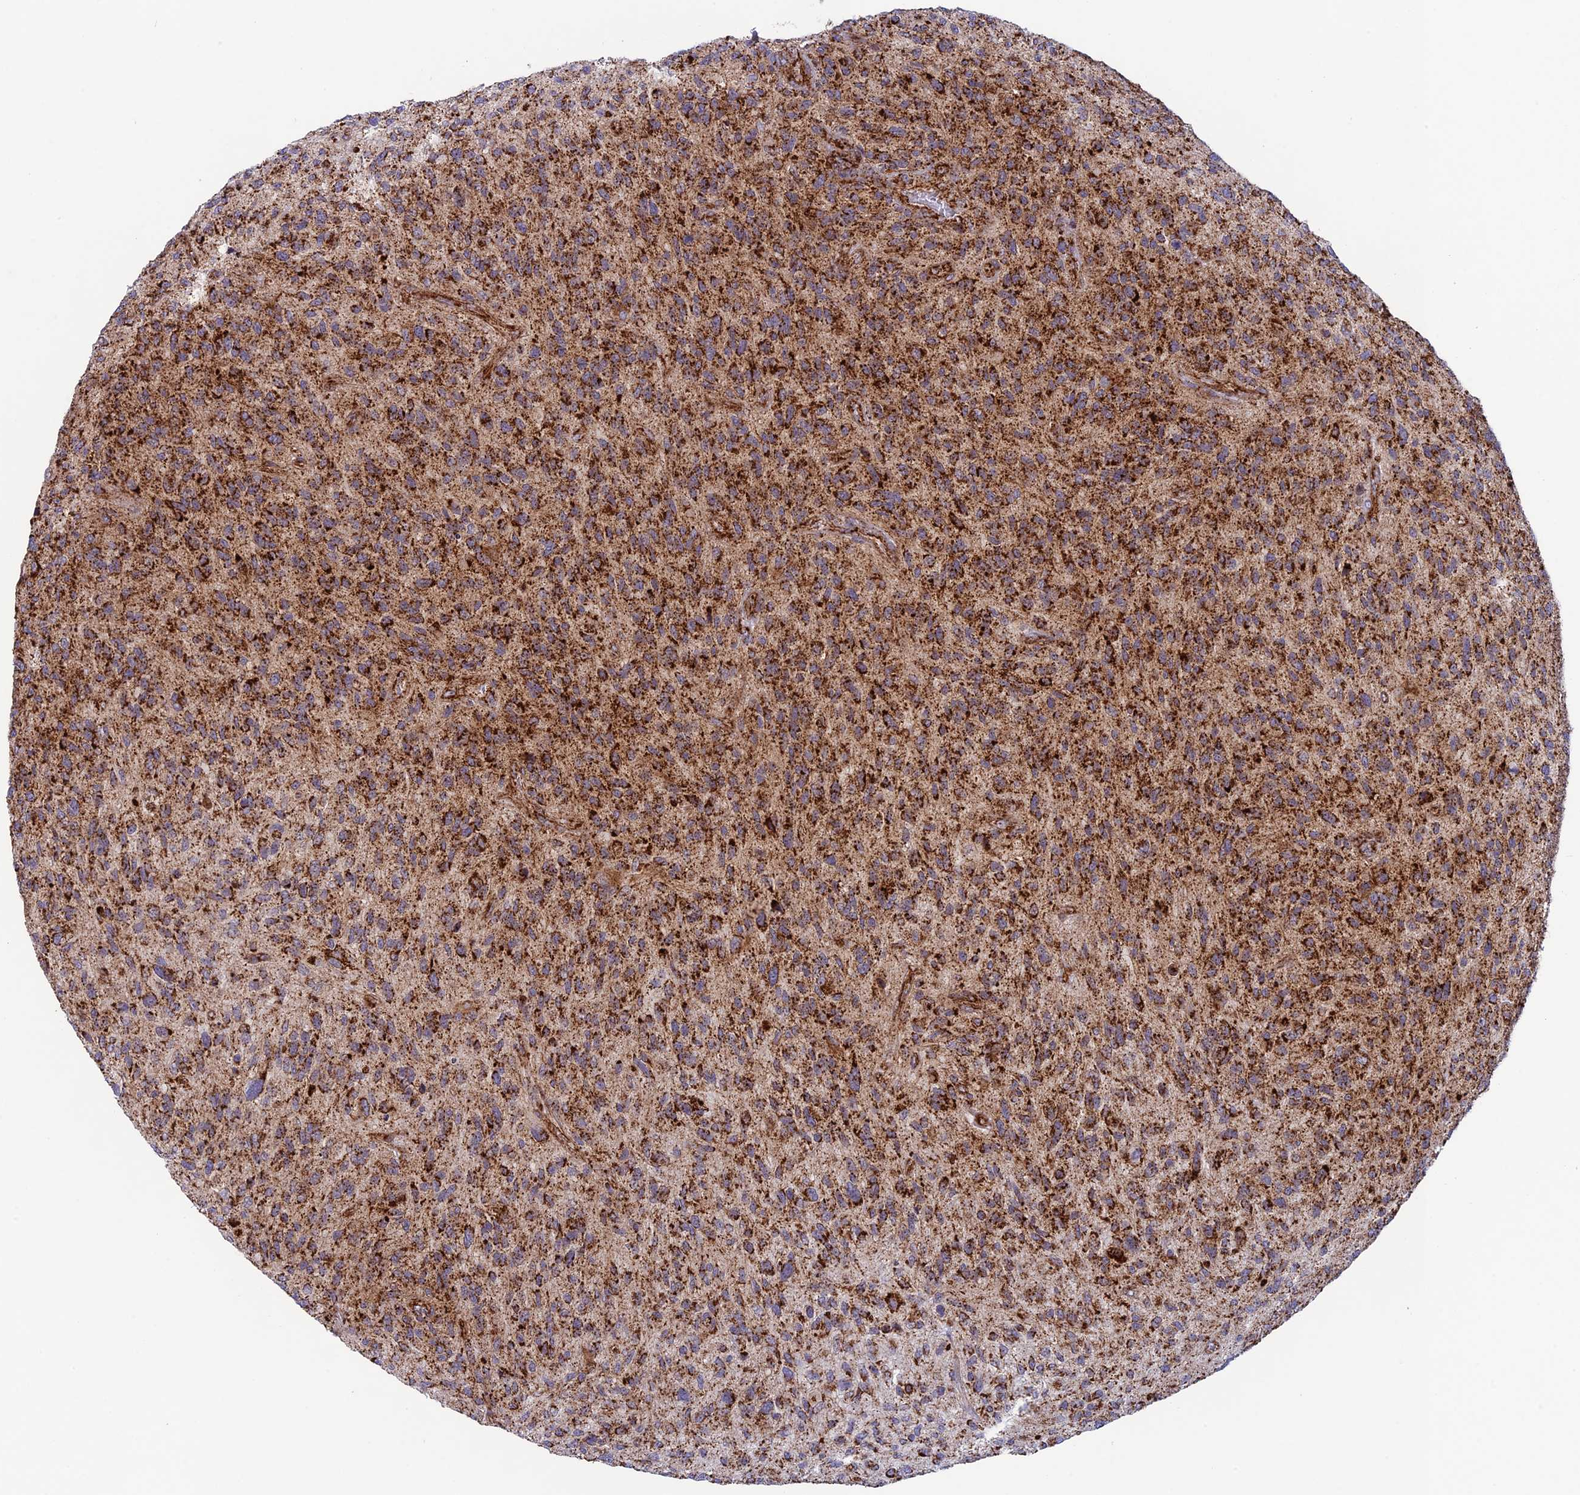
{"staining": {"intensity": "moderate", "quantity": ">75%", "location": "cytoplasmic/membranous"}, "tissue": "glioma", "cell_type": "Tumor cells", "image_type": "cancer", "snomed": [{"axis": "morphology", "description": "Glioma, malignant, High grade"}, {"axis": "topography", "description": "Brain"}], "caption": "Immunohistochemistry histopathology image of glioma stained for a protein (brown), which reveals medium levels of moderate cytoplasmic/membranous positivity in approximately >75% of tumor cells.", "gene": "MRPS18B", "patient": {"sex": "male", "age": 47}}